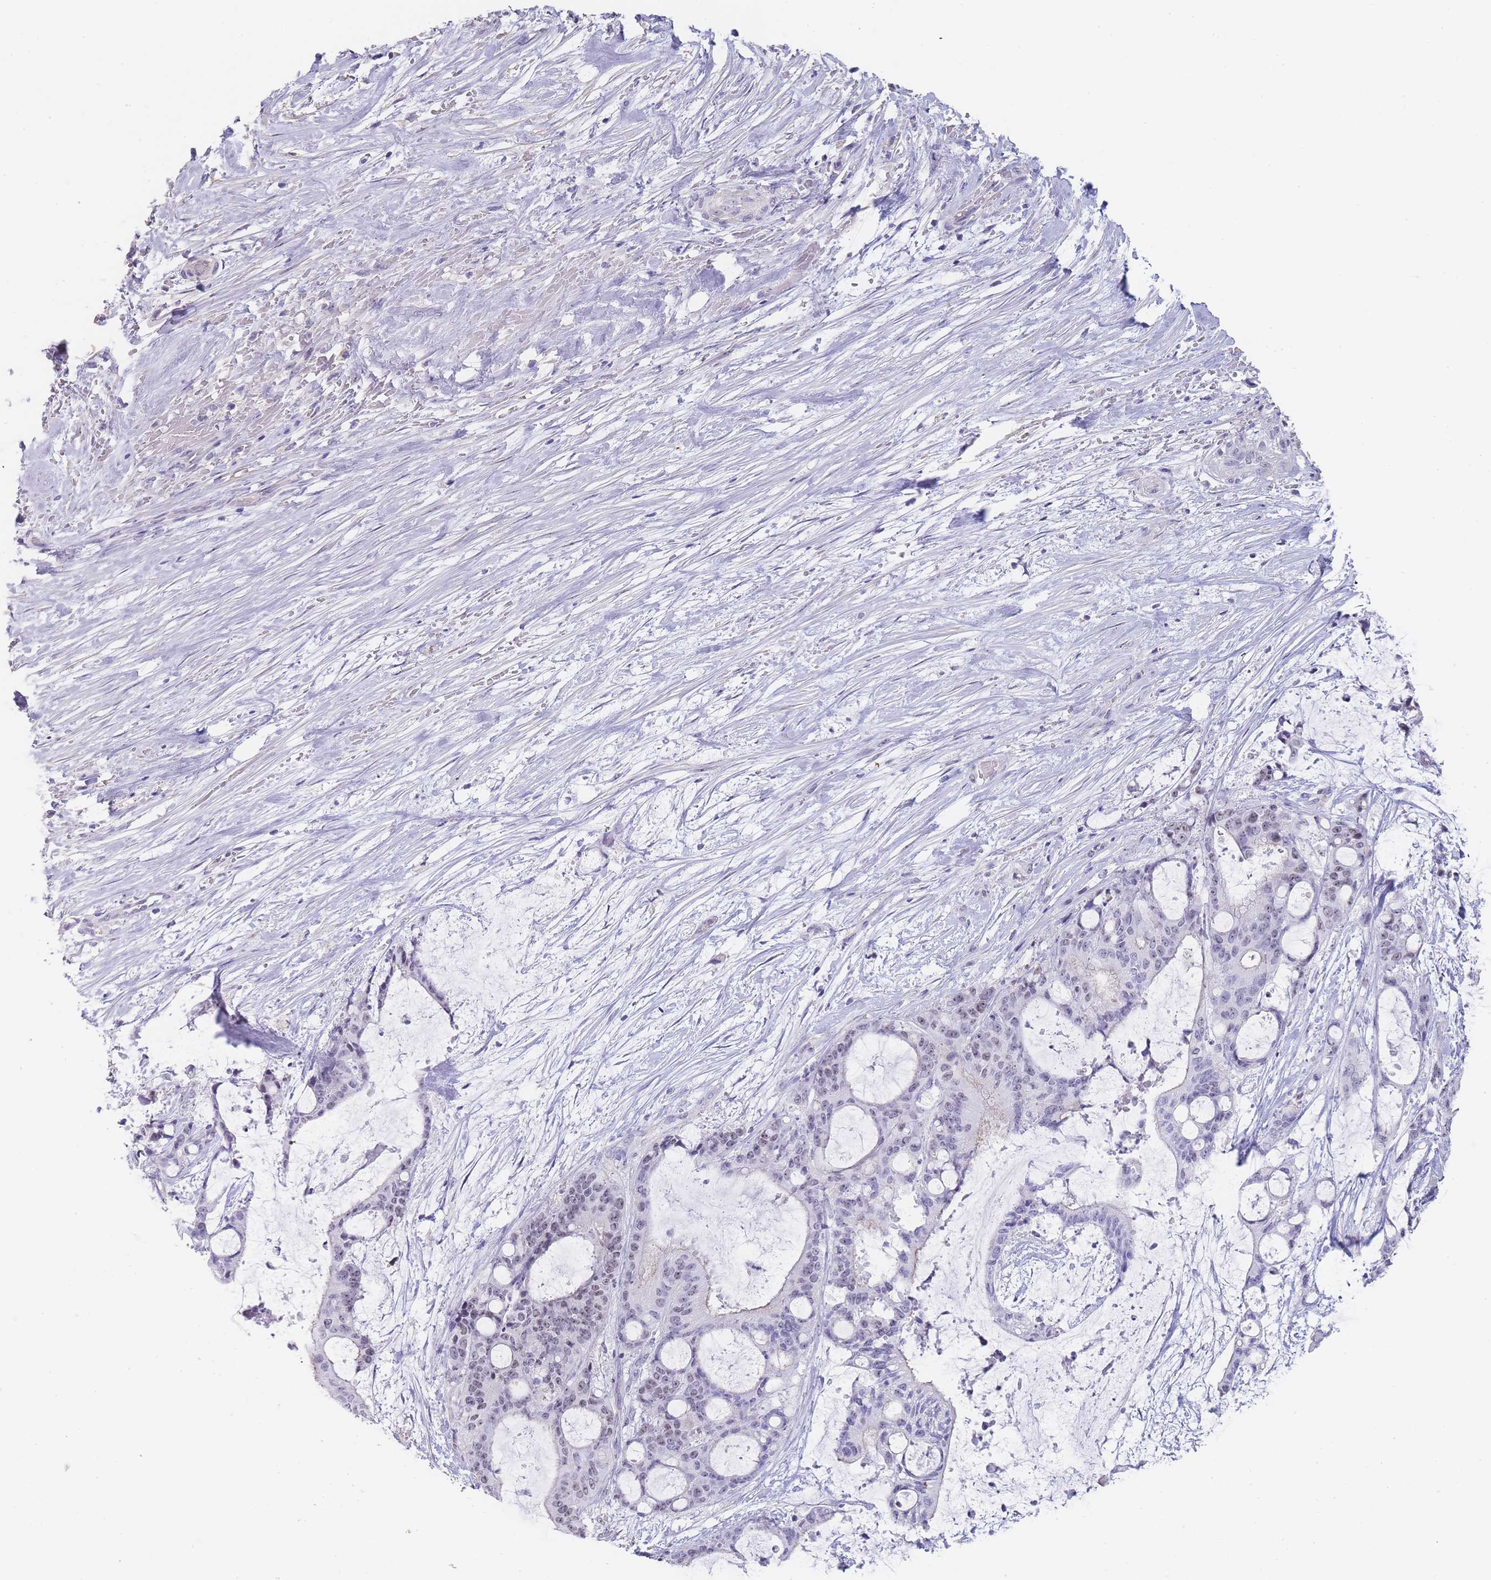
{"staining": {"intensity": "weak", "quantity": "25%-75%", "location": "nuclear"}, "tissue": "liver cancer", "cell_type": "Tumor cells", "image_type": "cancer", "snomed": [{"axis": "morphology", "description": "Normal tissue, NOS"}, {"axis": "morphology", "description": "Cholangiocarcinoma"}, {"axis": "topography", "description": "Liver"}, {"axis": "topography", "description": "Peripheral nerve tissue"}], "caption": "Immunohistochemical staining of liver cholangiocarcinoma exhibits low levels of weak nuclear protein expression in approximately 25%-75% of tumor cells. The staining was performed using DAB, with brown indicating positive protein expression. Nuclei are stained blue with hematoxylin.", "gene": "NOP14", "patient": {"sex": "female", "age": 73}}